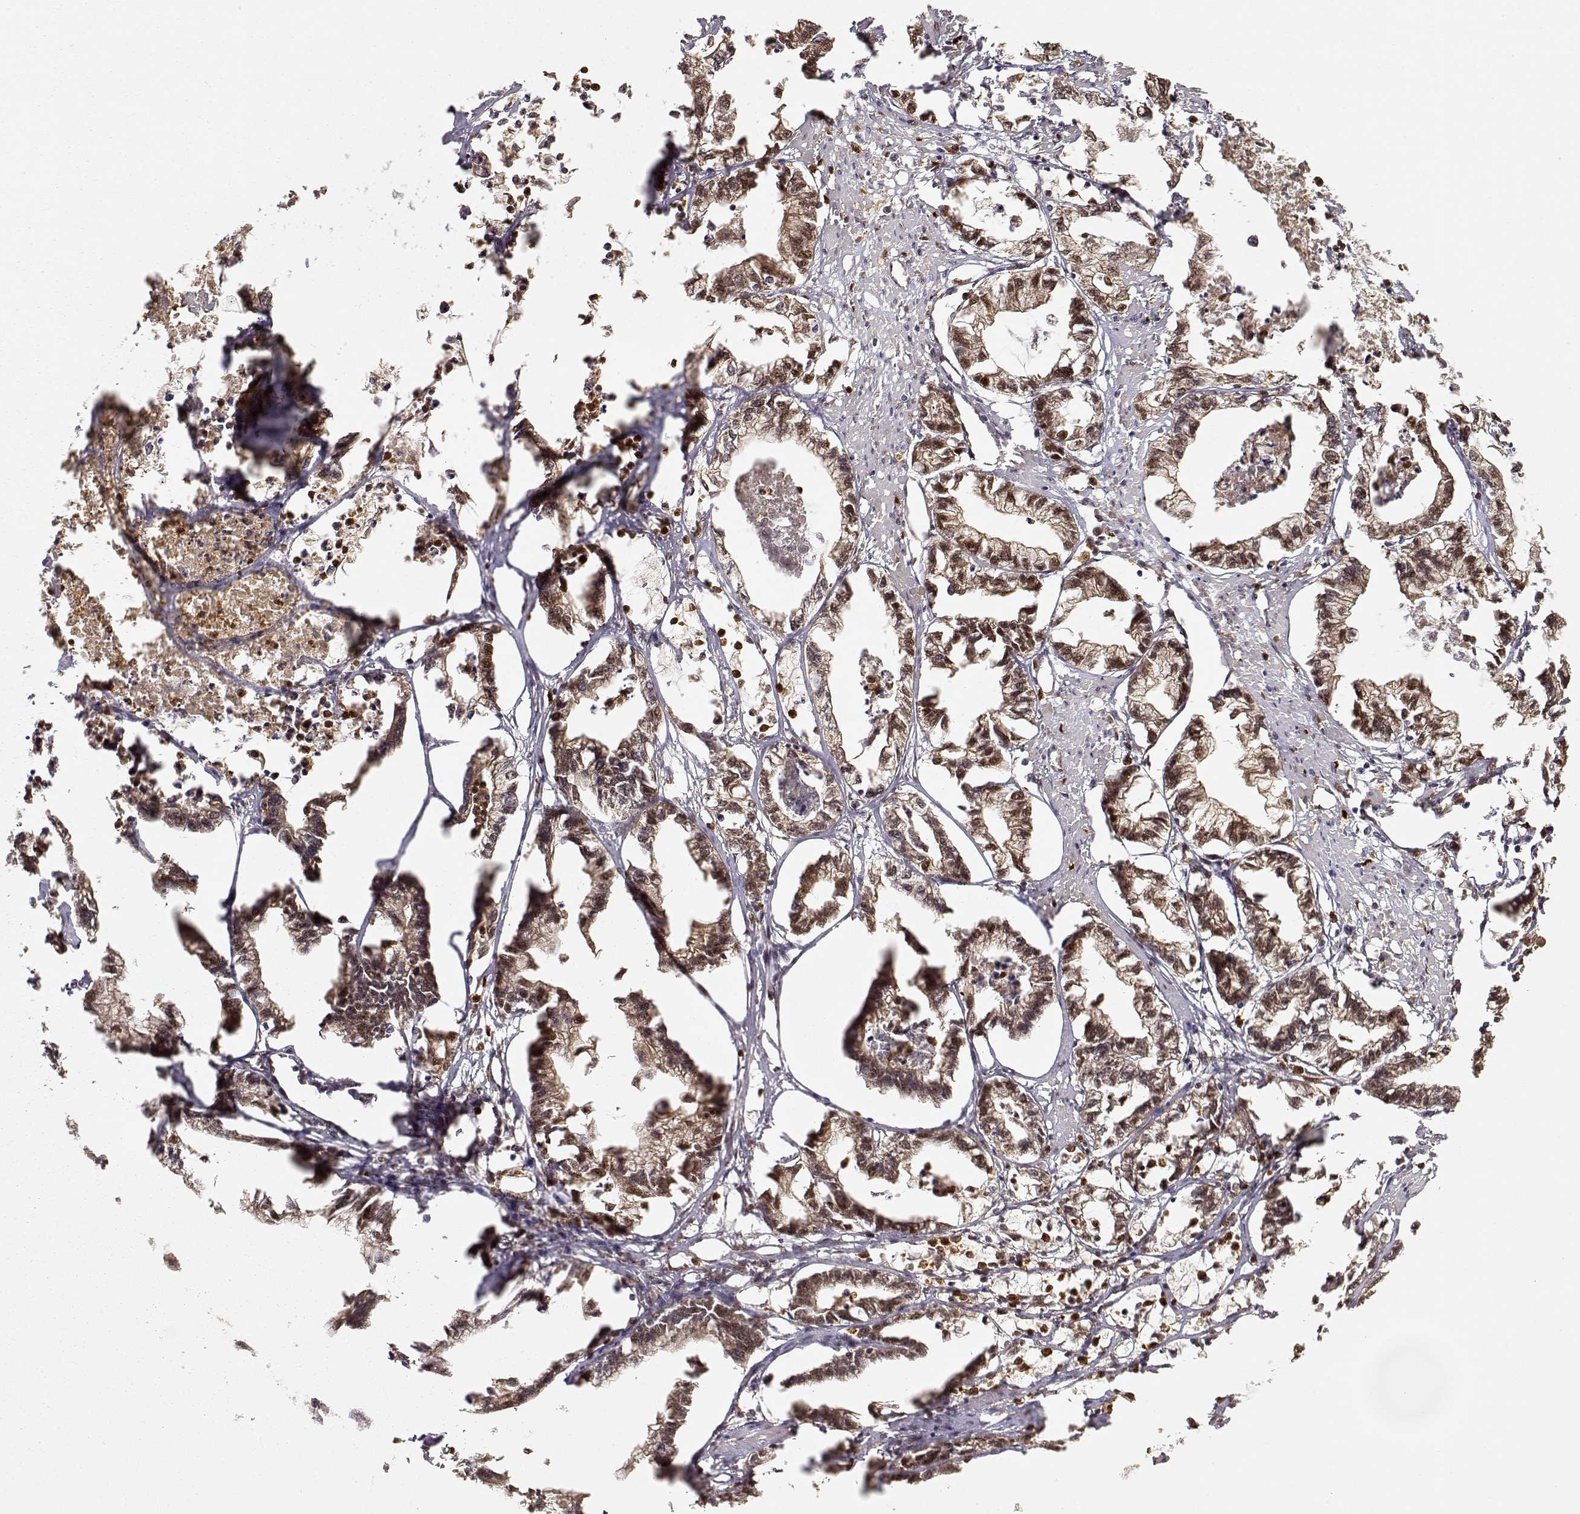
{"staining": {"intensity": "weak", "quantity": ">75%", "location": "cytoplasmic/membranous"}, "tissue": "stomach cancer", "cell_type": "Tumor cells", "image_type": "cancer", "snomed": [{"axis": "morphology", "description": "Adenocarcinoma, NOS"}, {"axis": "topography", "description": "Stomach"}], "caption": "Tumor cells demonstrate low levels of weak cytoplasmic/membranous positivity in approximately >75% of cells in human stomach adenocarcinoma. The staining is performed using DAB brown chromogen to label protein expression. The nuclei are counter-stained blue using hematoxylin.", "gene": "CDK5RAP2", "patient": {"sex": "male", "age": 83}}